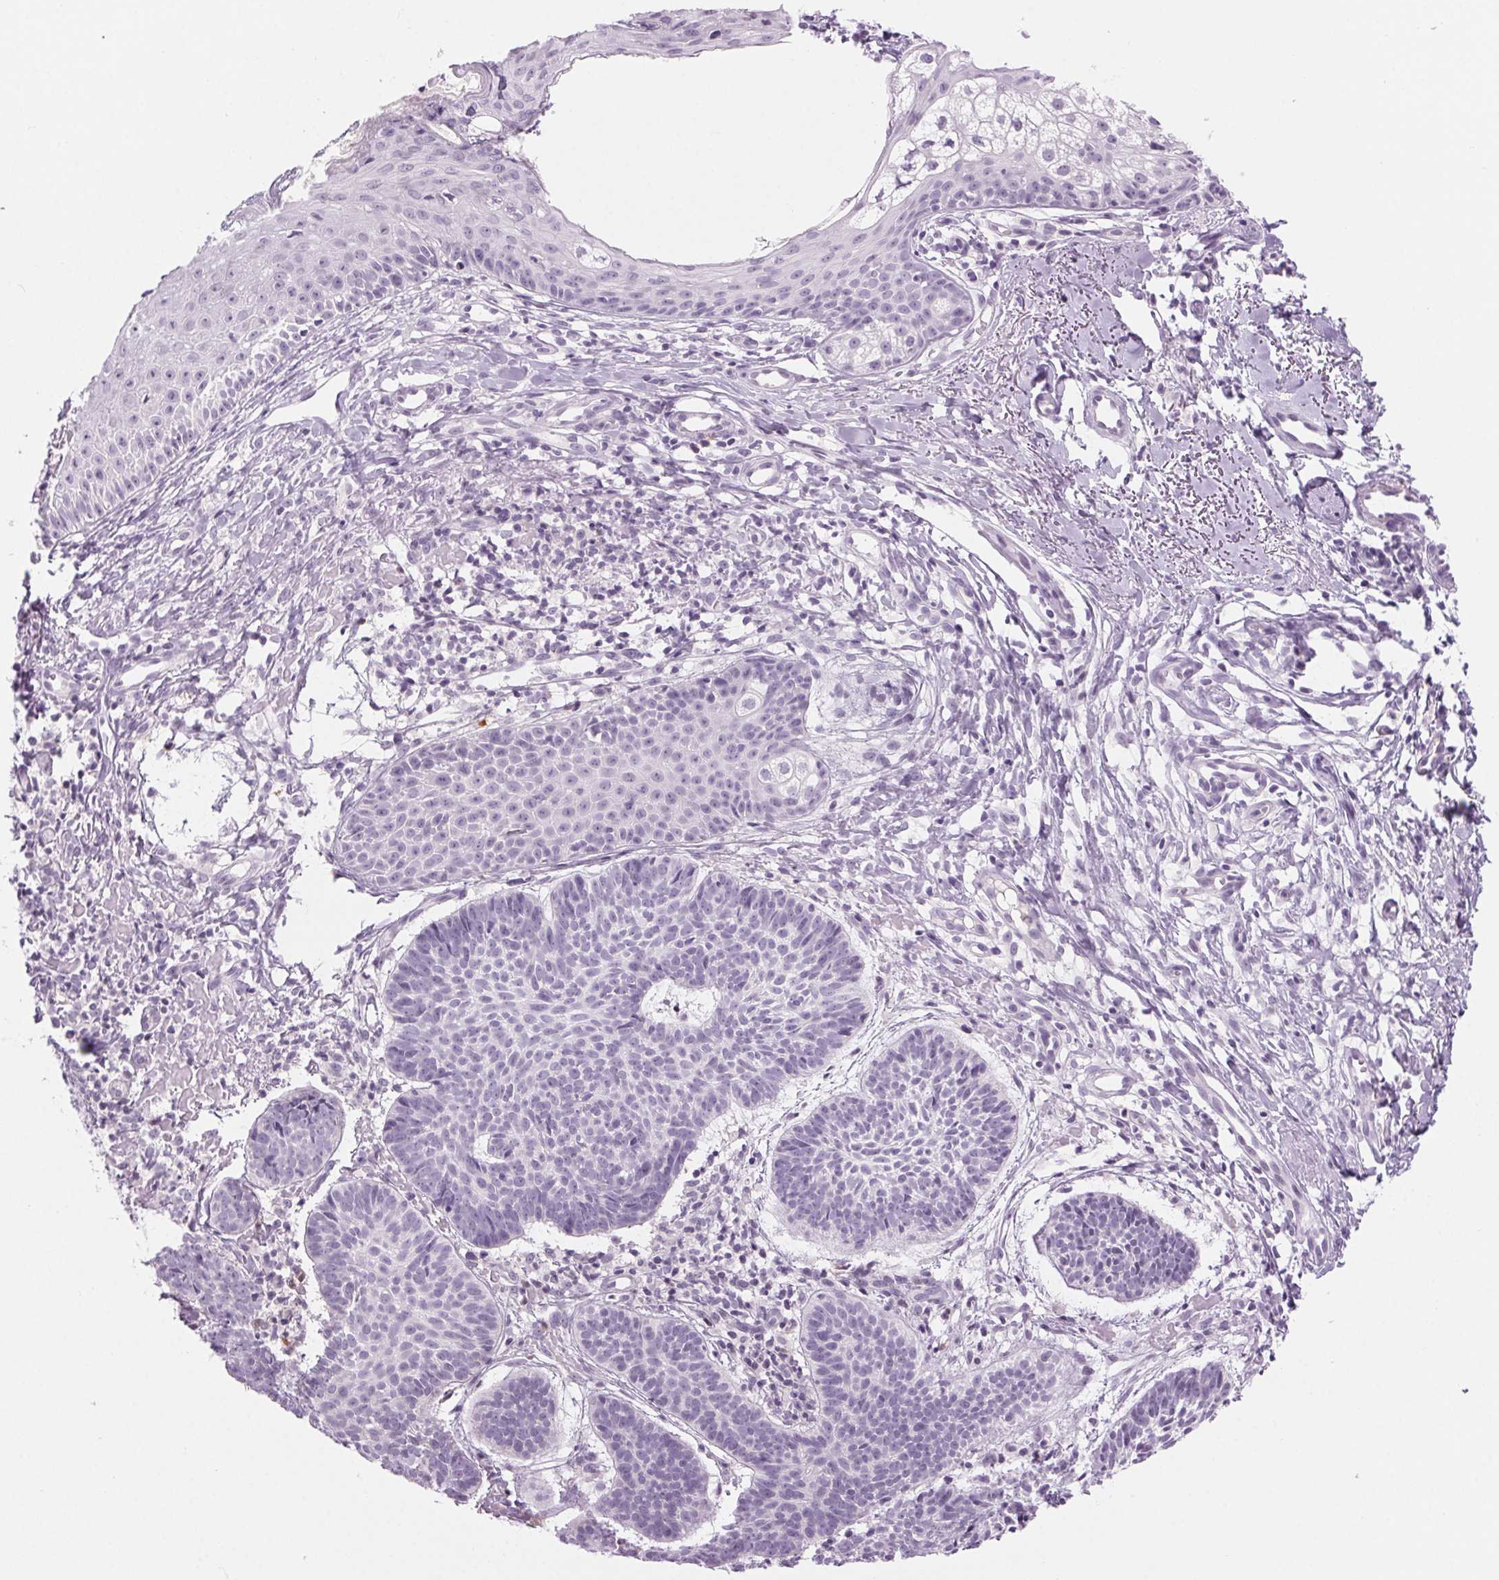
{"staining": {"intensity": "negative", "quantity": "none", "location": "none"}, "tissue": "skin cancer", "cell_type": "Tumor cells", "image_type": "cancer", "snomed": [{"axis": "morphology", "description": "Basal cell carcinoma"}, {"axis": "topography", "description": "Skin"}], "caption": "Immunohistochemical staining of skin cancer demonstrates no significant staining in tumor cells.", "gene": "SLC6A19", "patient": {"sex": "male", "age": 72}}